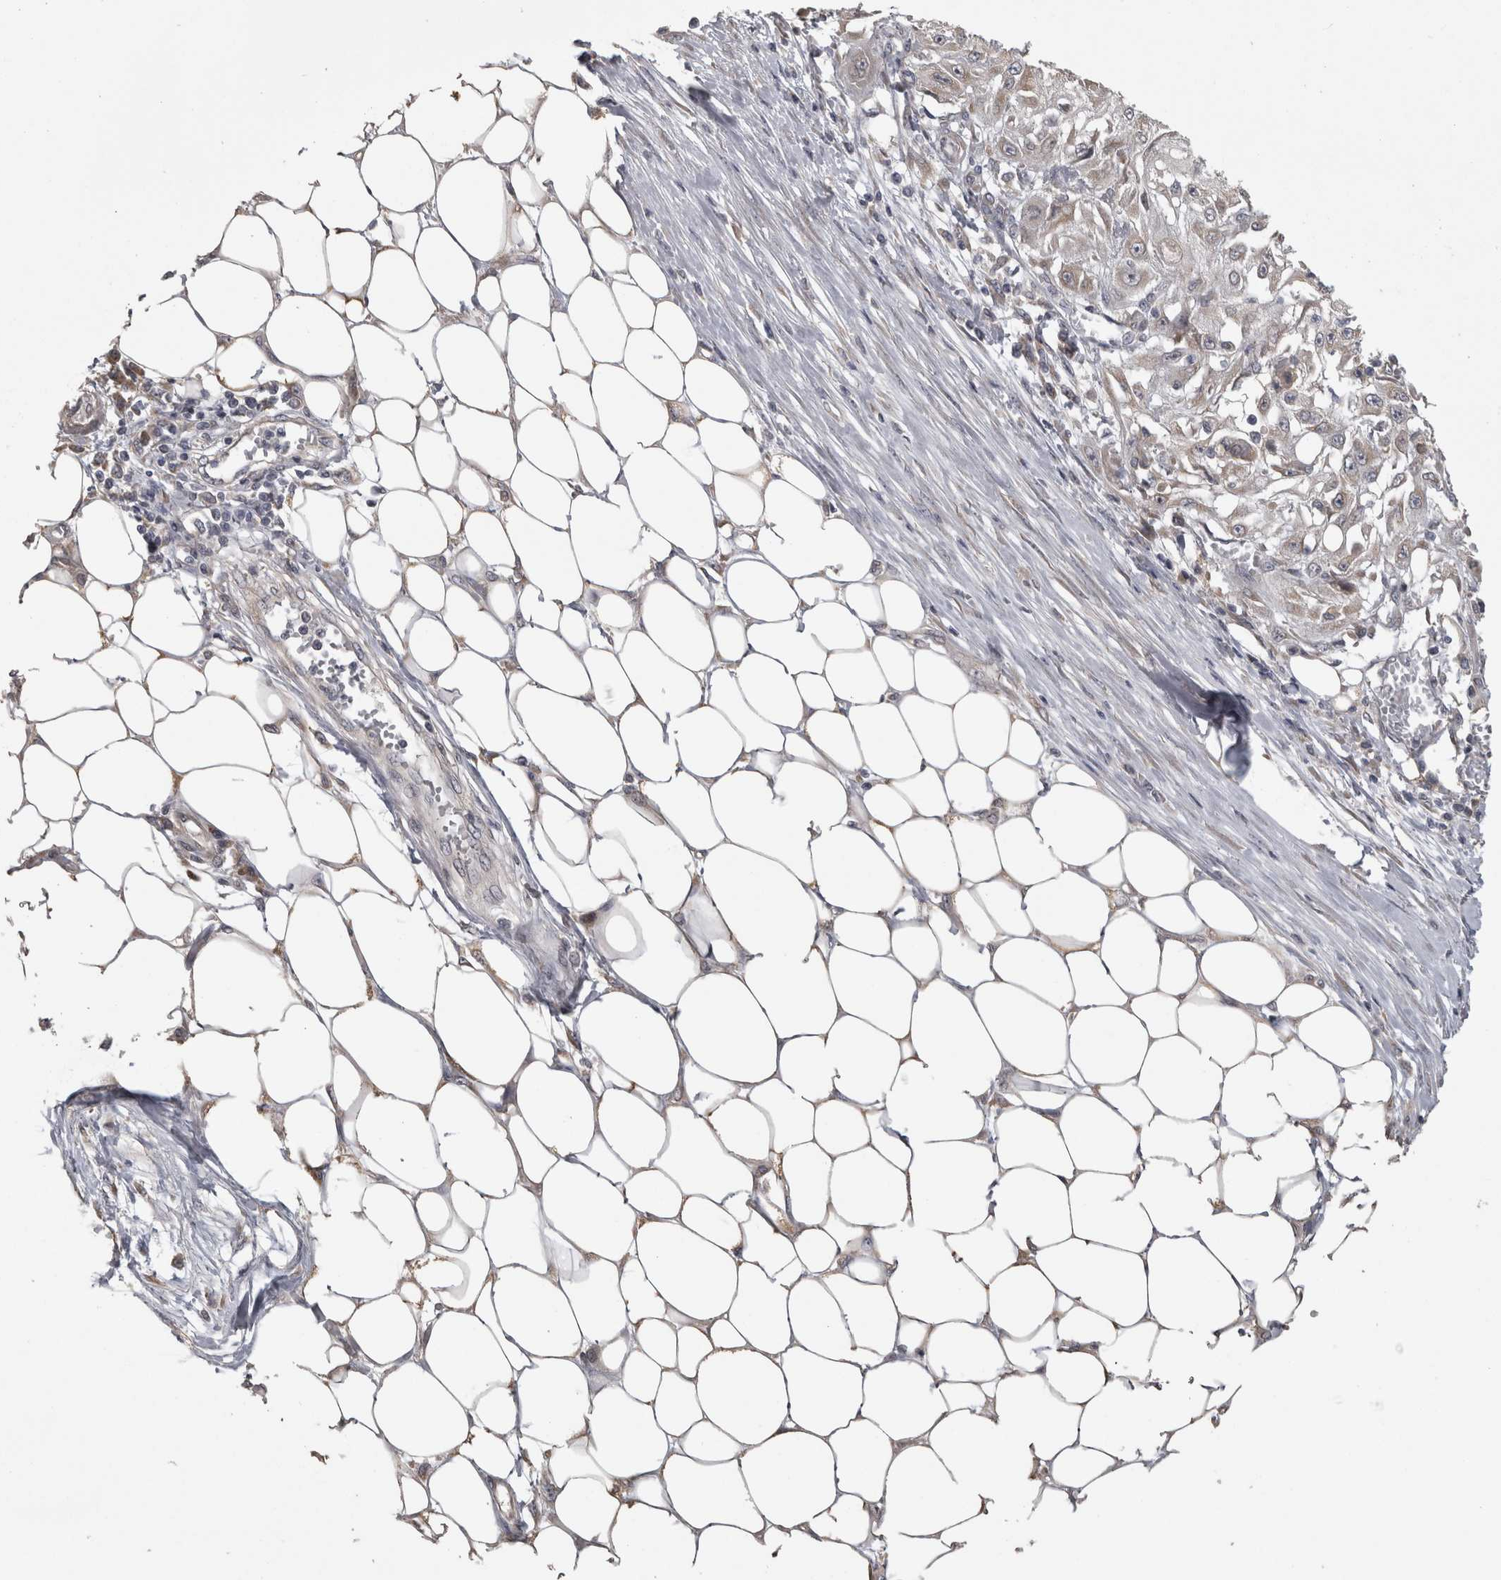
{"staining": {"intensity": "weak", "quantity": "<25%", "location": "cytoplasmic/membranous"}, "tissue": "skin cancer", "cell_type": "Tumor cells", "image_type": "cancer", "snomed": [{"axis": "morphology", "description": "Squamous cell carcinoma, NOS"}, {"axis": "morphology", "description": "Squamous cell carcinoma, metastatic, NOS"}, {"axis": "topography", "description": "Skin"}, {"axis": "topography", "description": "Lymph node"}], "caption": "There is no significant staining in tumor cells of skin metastatic squamous cell carcinoma.", "gene": "RAB29", "patient": {"sex": "male", "age": 75}}